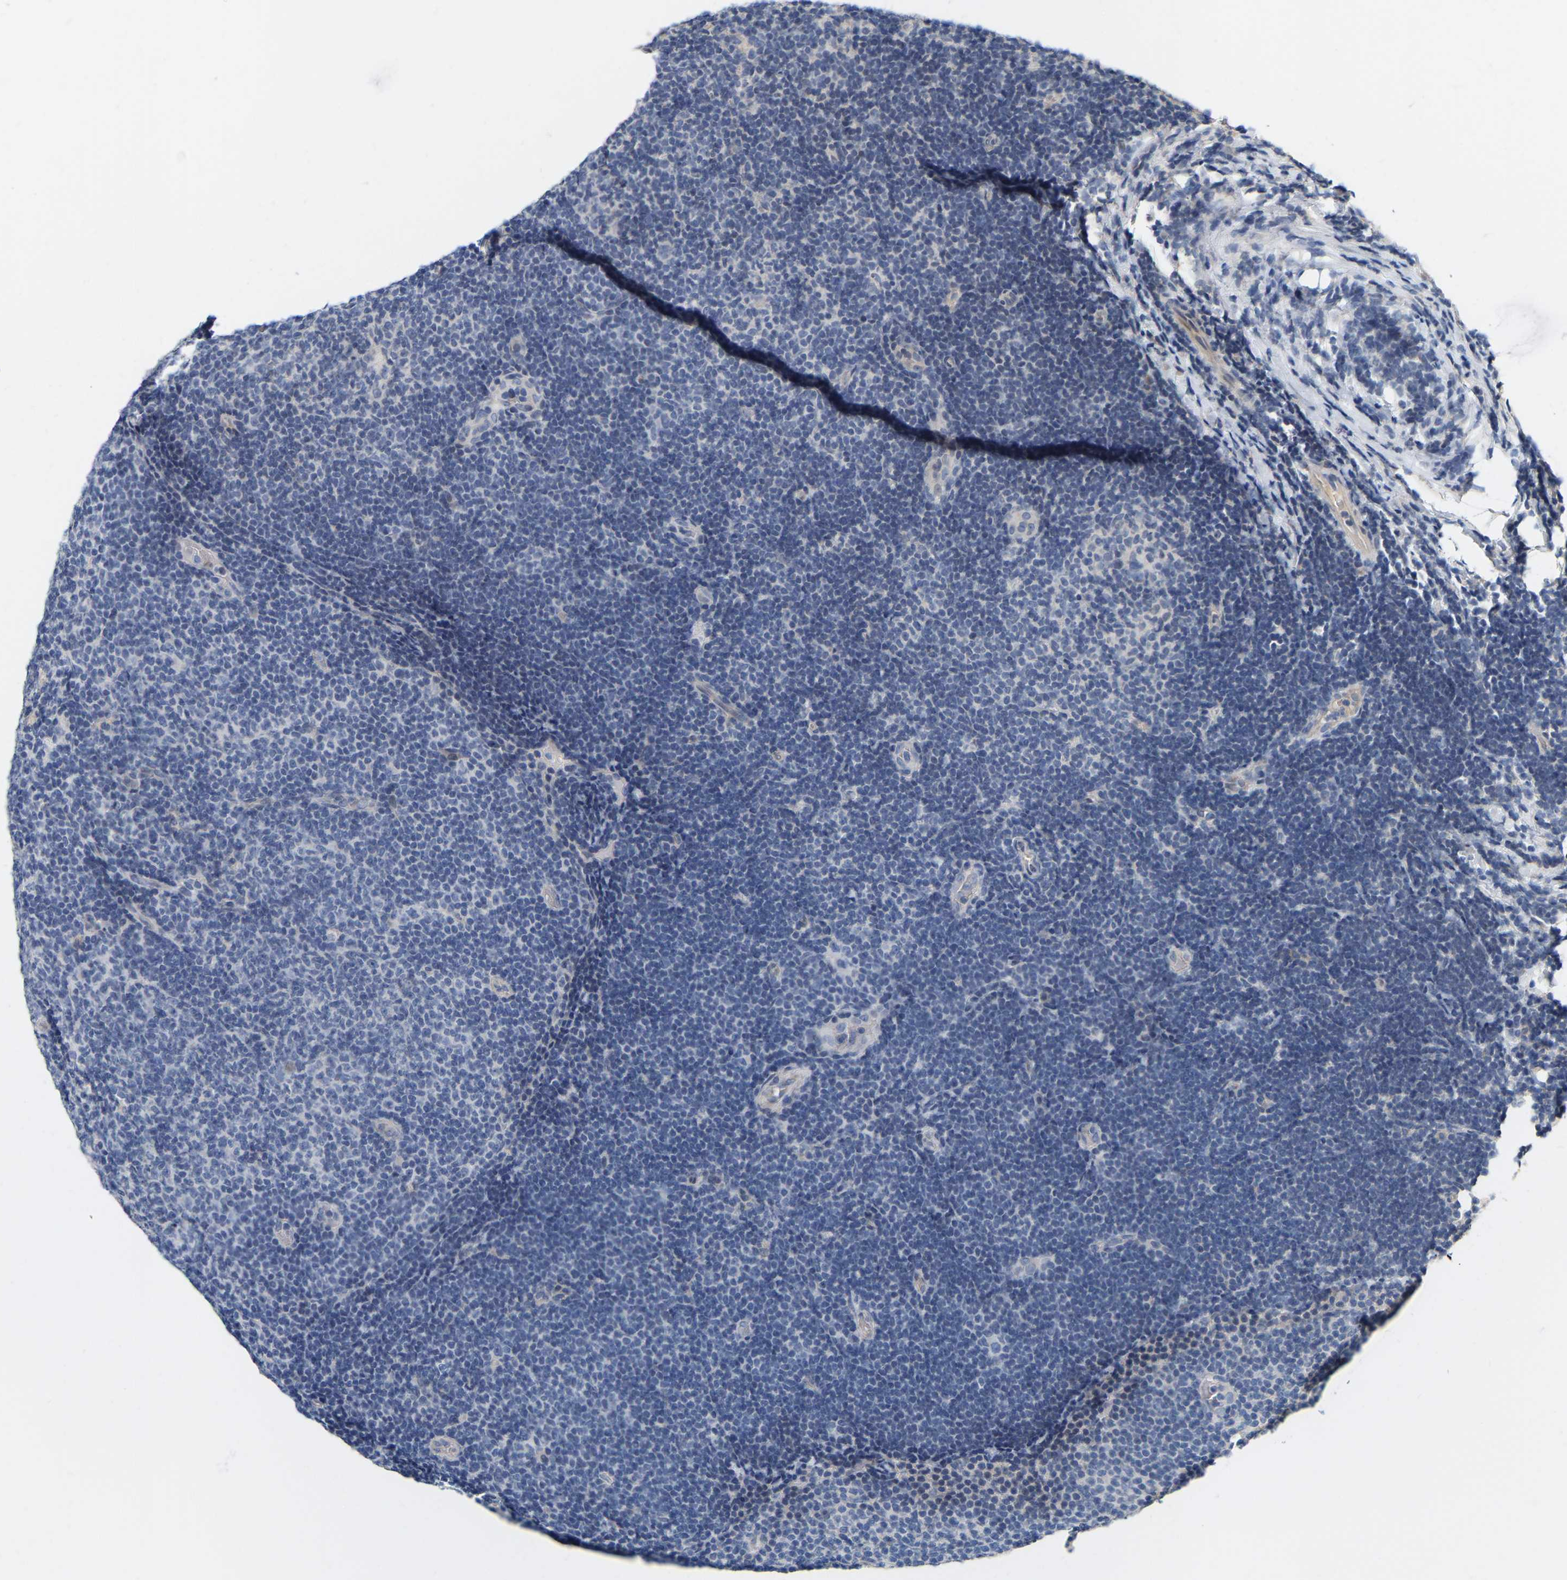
{"staining": {"intensity": "negative", "quantity": "none", "location": "none"}, "tissue": "lymphoma", "cell_type": "Tumor cells", "image_type": "cancer", "snomed": [{"axis": "morphology", "description": "Malignant lymphoma, non-Hodgkin's type, Low grade"}, {"axis": "topography", "description": "Lymph node"}], "caption": "Protein analysis of low-grade malignant lymphoma, non-Hodgkin's type exhibits no significant positivity in tumor cells.", "gene": "SSH1", "patient": {"sex": "male", "age": 83}}